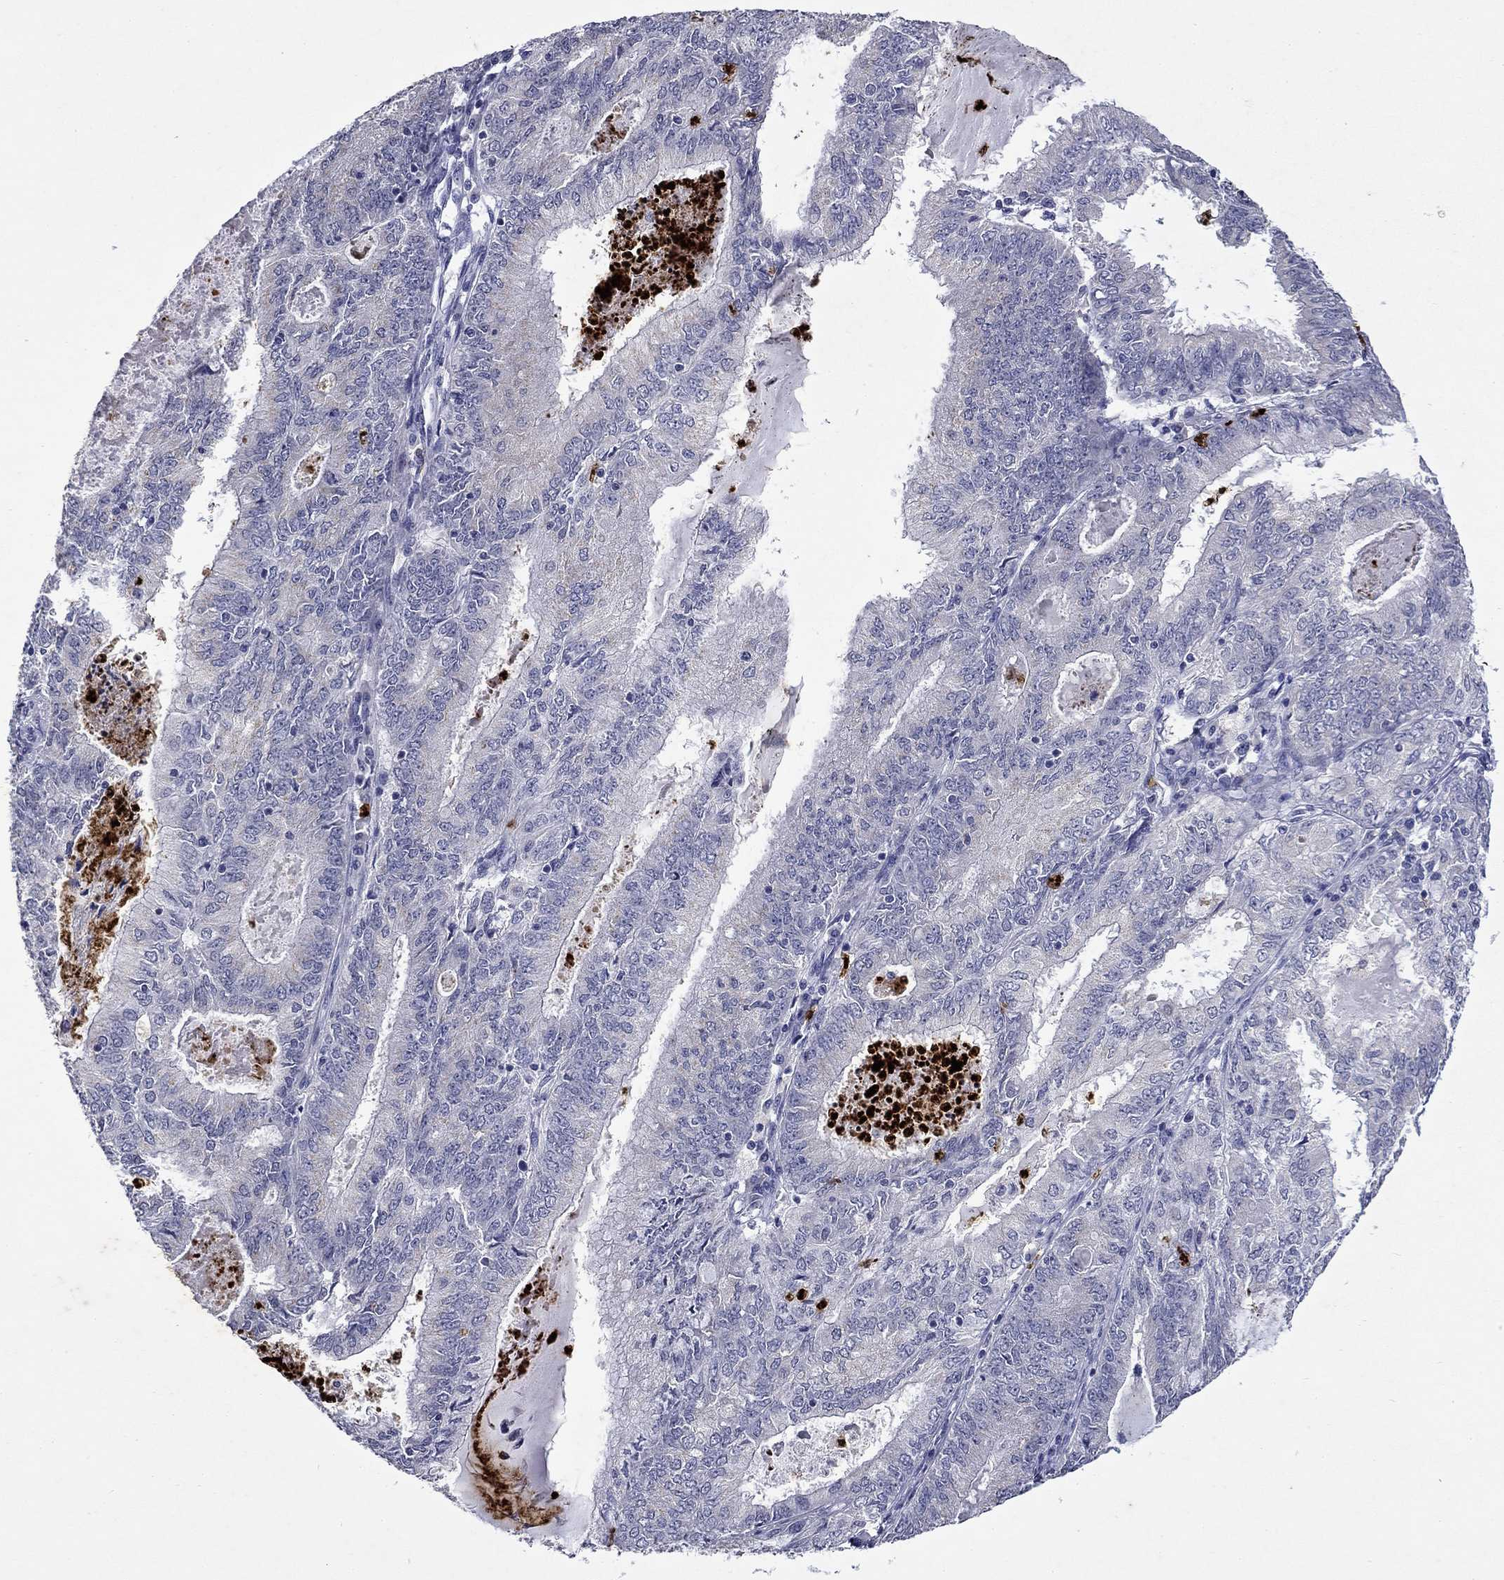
{"staining": {"intensity": "negative", "quantity": "none", "location": "none"}, "tissue": "endometrial cancer", "cell_type": "Tumor cells", "image_type": "cancer", "snomed": [{"axis": "morphology", "description": "Adenocarcinoma, NOS"}, {"axis": "topography", "description": "Endometrium"}], "caption": "There is no significant positivity in tumor cells of adenocarcinoma (endometrial). (DAB (3,3'-diaminobenzidine) IHC visualized using brightfield microscopy, high magnification).", "gene": "IRF5", "patient": {"sex": "female", "age": 57}}